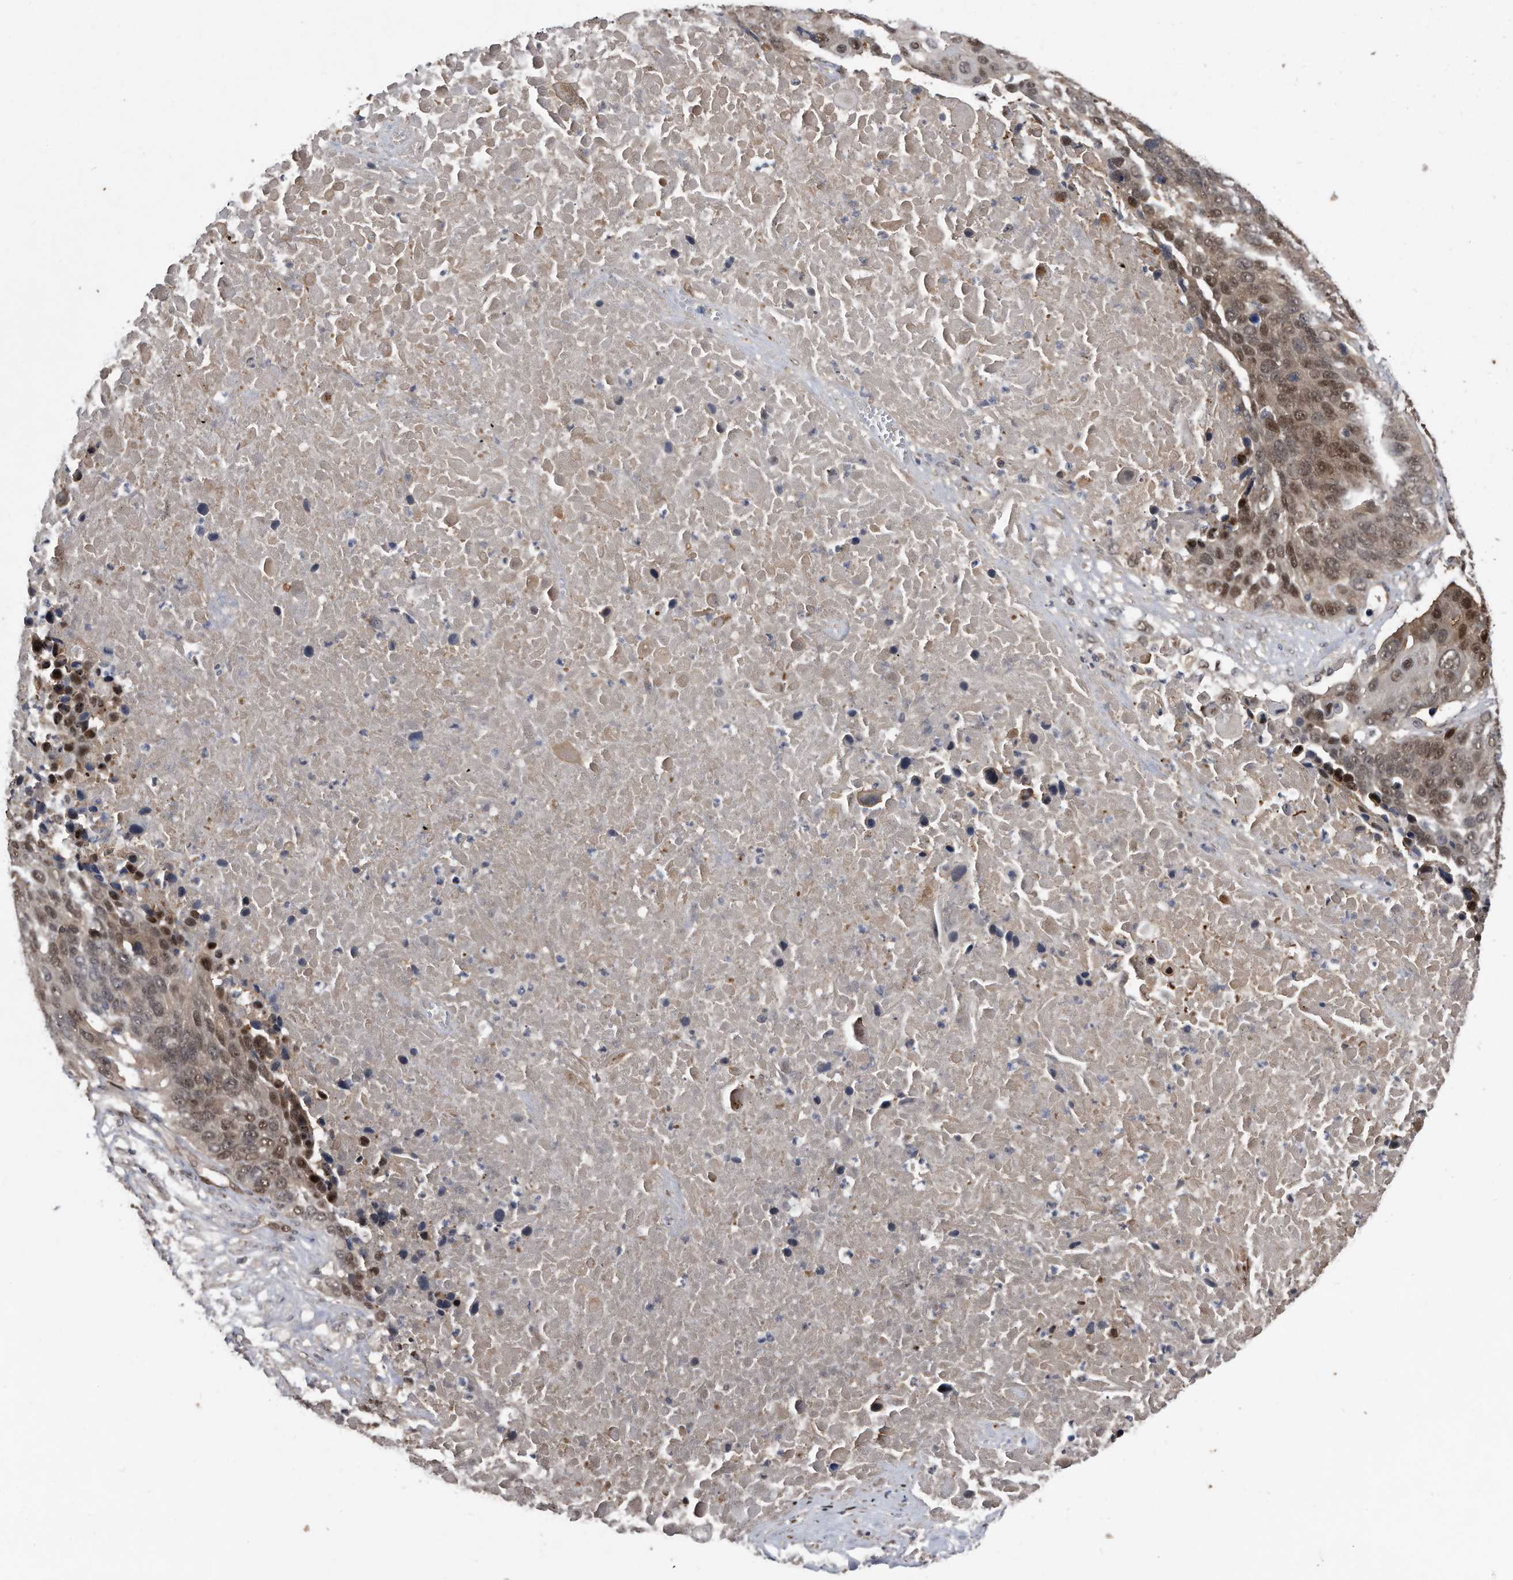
{"staining": {"intensity": "moderate", "quantity": ">75%", "location": "cytoplasmic/membranous,nuclear"}, "tissue": "lung cancer", "cell_type": "Tumor cells", "image_type": "cancer", "snomed": [{"axis": "morphology", "description": "Squamous cell carcinoma, NOS"}, {"axis": "topography", "description": "Lung"}], "caption": "Immunohistochemistry of human lung cancer (squamous cell carcinoma) exhibits medium levels of moderate cytoplasmic/membranous and nuclear expression in approximately >75% of tumor cells.", "gene": "RAD23B", "patient": {"sex": "male", "age": 66}}